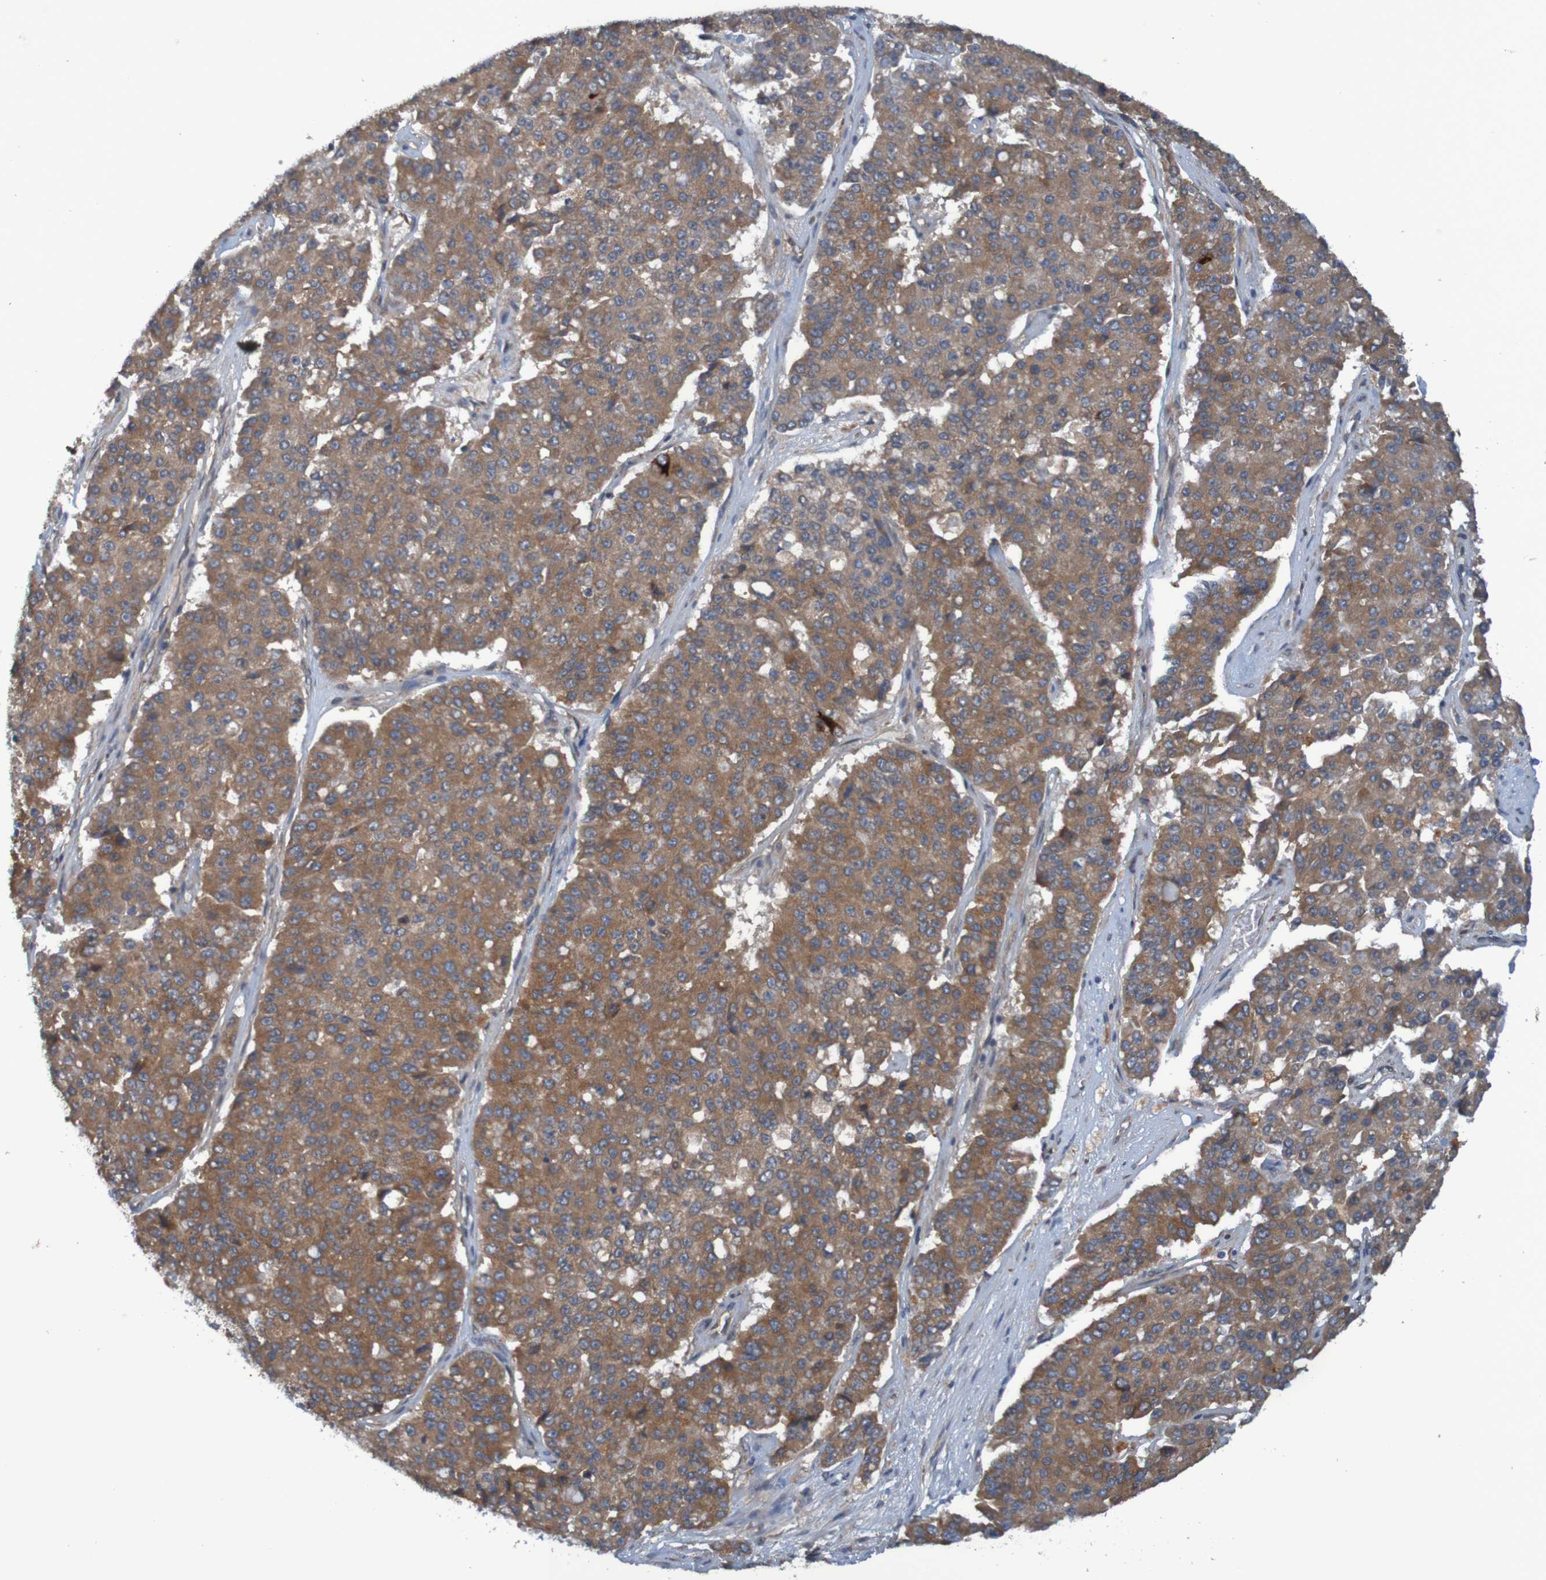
{"staining": {"intensity": "moderate", "quantity": ">75%", "location": "cytoplasmic/membranous"}, "tissue": "pancreatic cancer", "cell_type": "Tumor cells", "image_type": "cancer", "snomed": [{"axis": "morphology", "description": "Adenocarcinoma, NOS"}, {"axis": "topography", "description": "Pancreas"}], "caption": "This photomicrograph demonstrates immunohistochemistry (IHC) staining of pancreatic adenocarcinoma, with medium moderate cytoplasmic/membranous staining in approximately >75% of tumor cells.", "gene": "DNAJC4", "patient": {"sex": "male", "age": 50}}